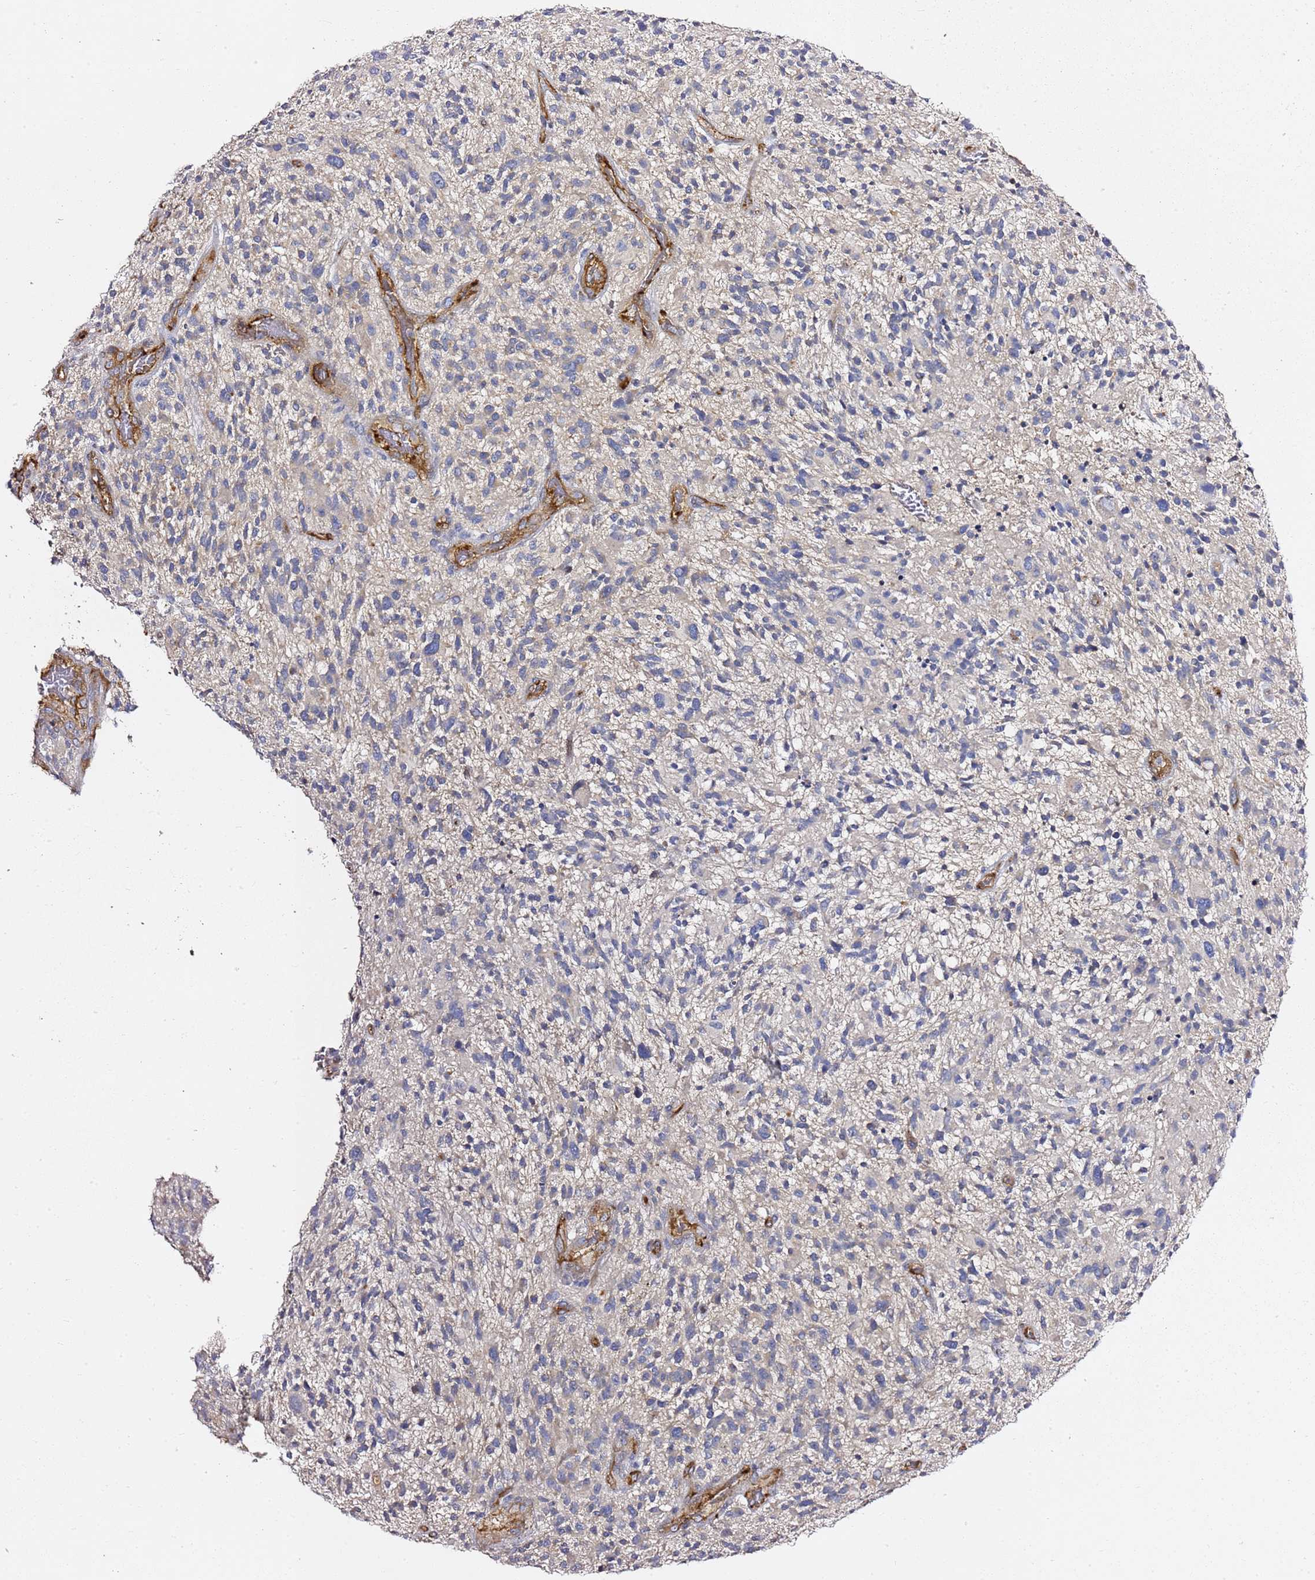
{"staining": {"intensity": "negative", "quantity": "none", "location": "none"}, "tissue": "glioma", "cell_type": "Tumor cells", "image_type": "cancer", "snomed": [{"axis": "morphology", "description": "Glioma, malignant, High grade"}, {"axis": "topography", "description": "Brain"}], "caption": "Immunohistochemical staining of high-grade glioma (malignant) exhibits no significant expression in tumor cells. (DAB (3,3'-diaminobenzidine) immunohistochemistry (IHC) visualized using brightfield microscopy, high magnification).", "gene": "EPS8L1", "patient": {"sex": "male", "age": 47}}